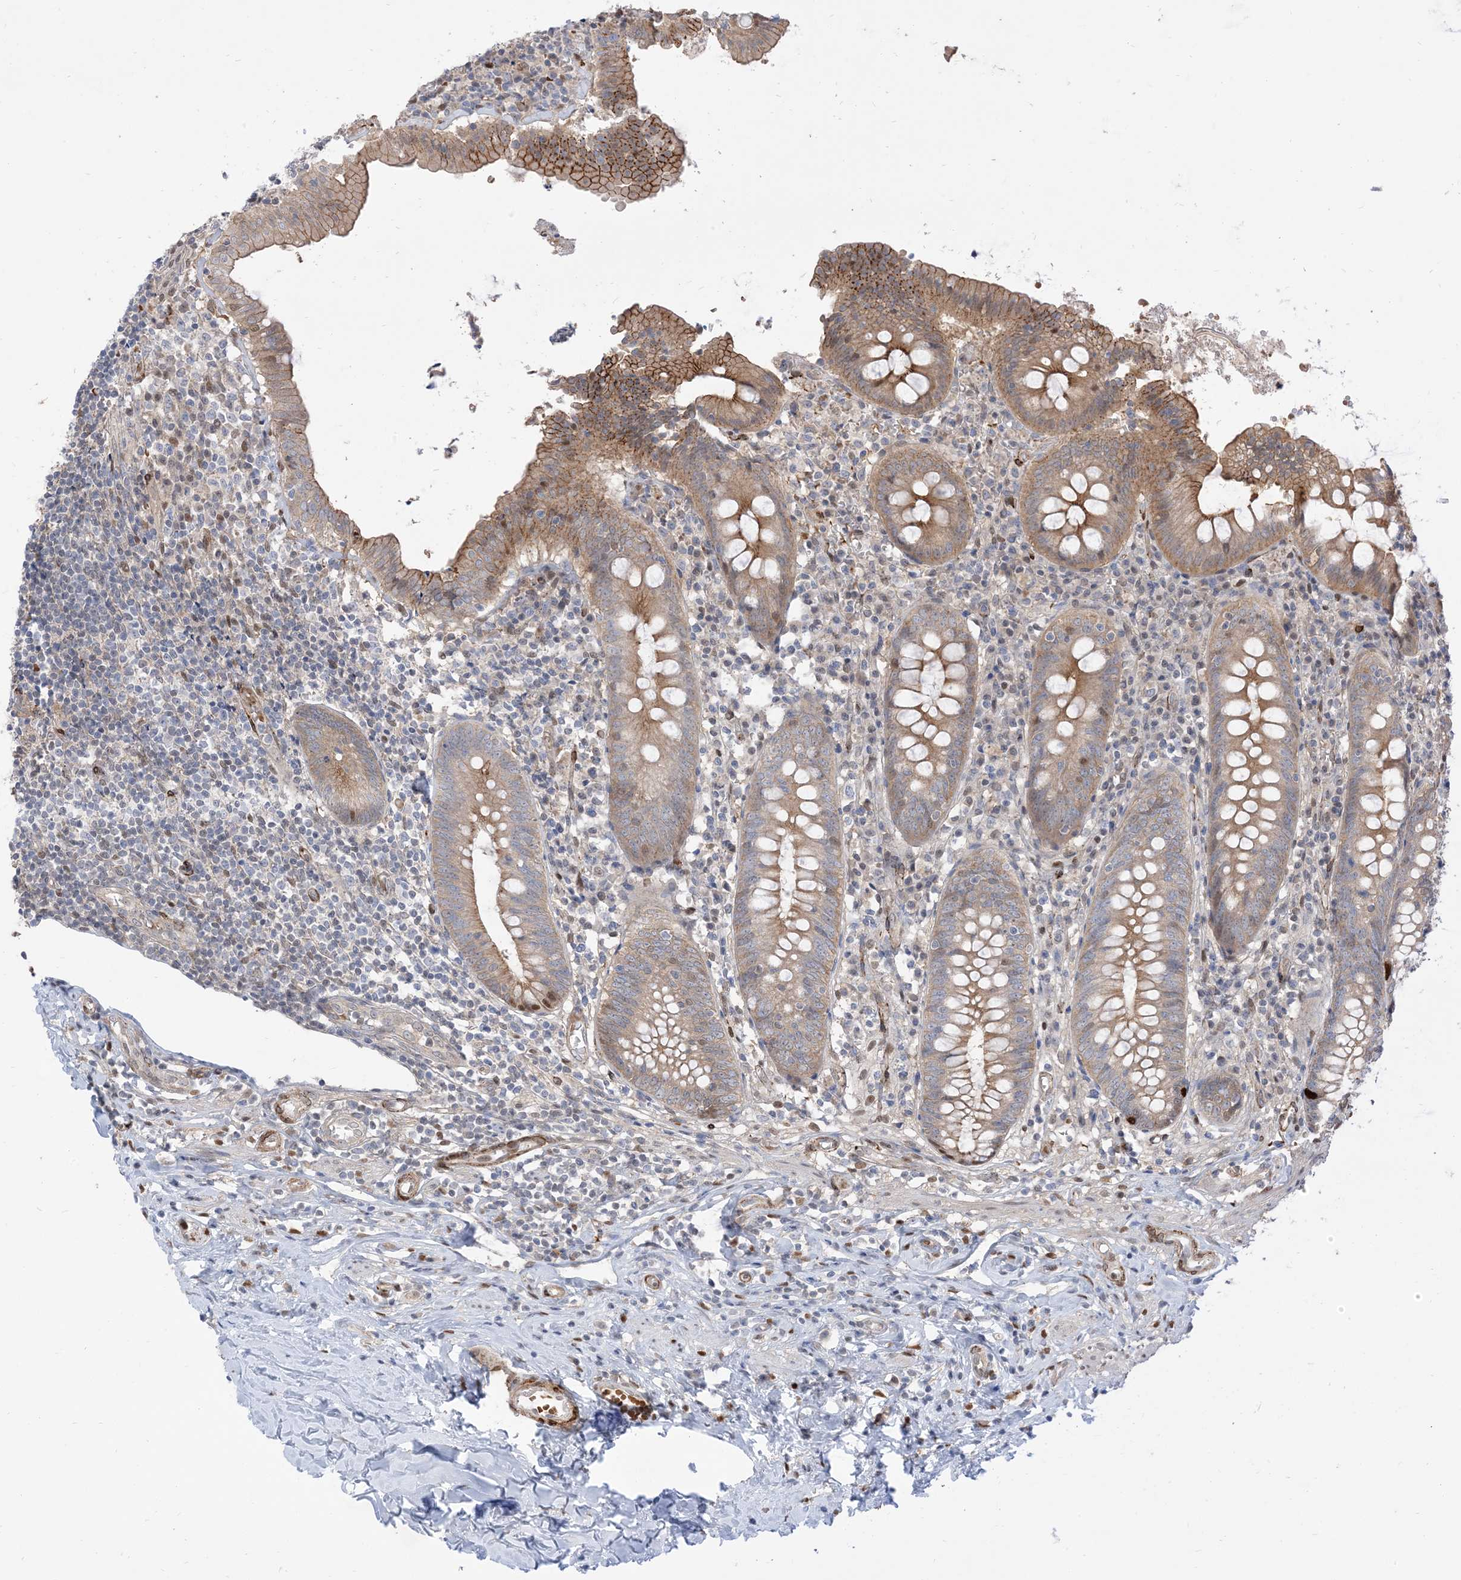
{"staining": {"intensity": "moderate", "quantity": ">75%", "location": "cytoplasmic/membranous"}, "tissue": "appendix", "cell_type": "Glandular cells", "image_type": "normal", "snomed": [{"axis": "morphology", "description": "Normal tissue, NOS"}, {"axis": "topography", "description": "Appendix"}], "caption": "IHC staining of benign appendix, which displays medium levels of moderate cytoplasmic/membranous staining in about >75% of glandular cells indicating moderate cytoplasmic/membranous protein staining. The staining was performed using DAB (brown) for protein detection and nuclei were counterstained in hematoxylin (blue).", "gene": "RIN1", "patient": {"sex": "female", "age": 54}}